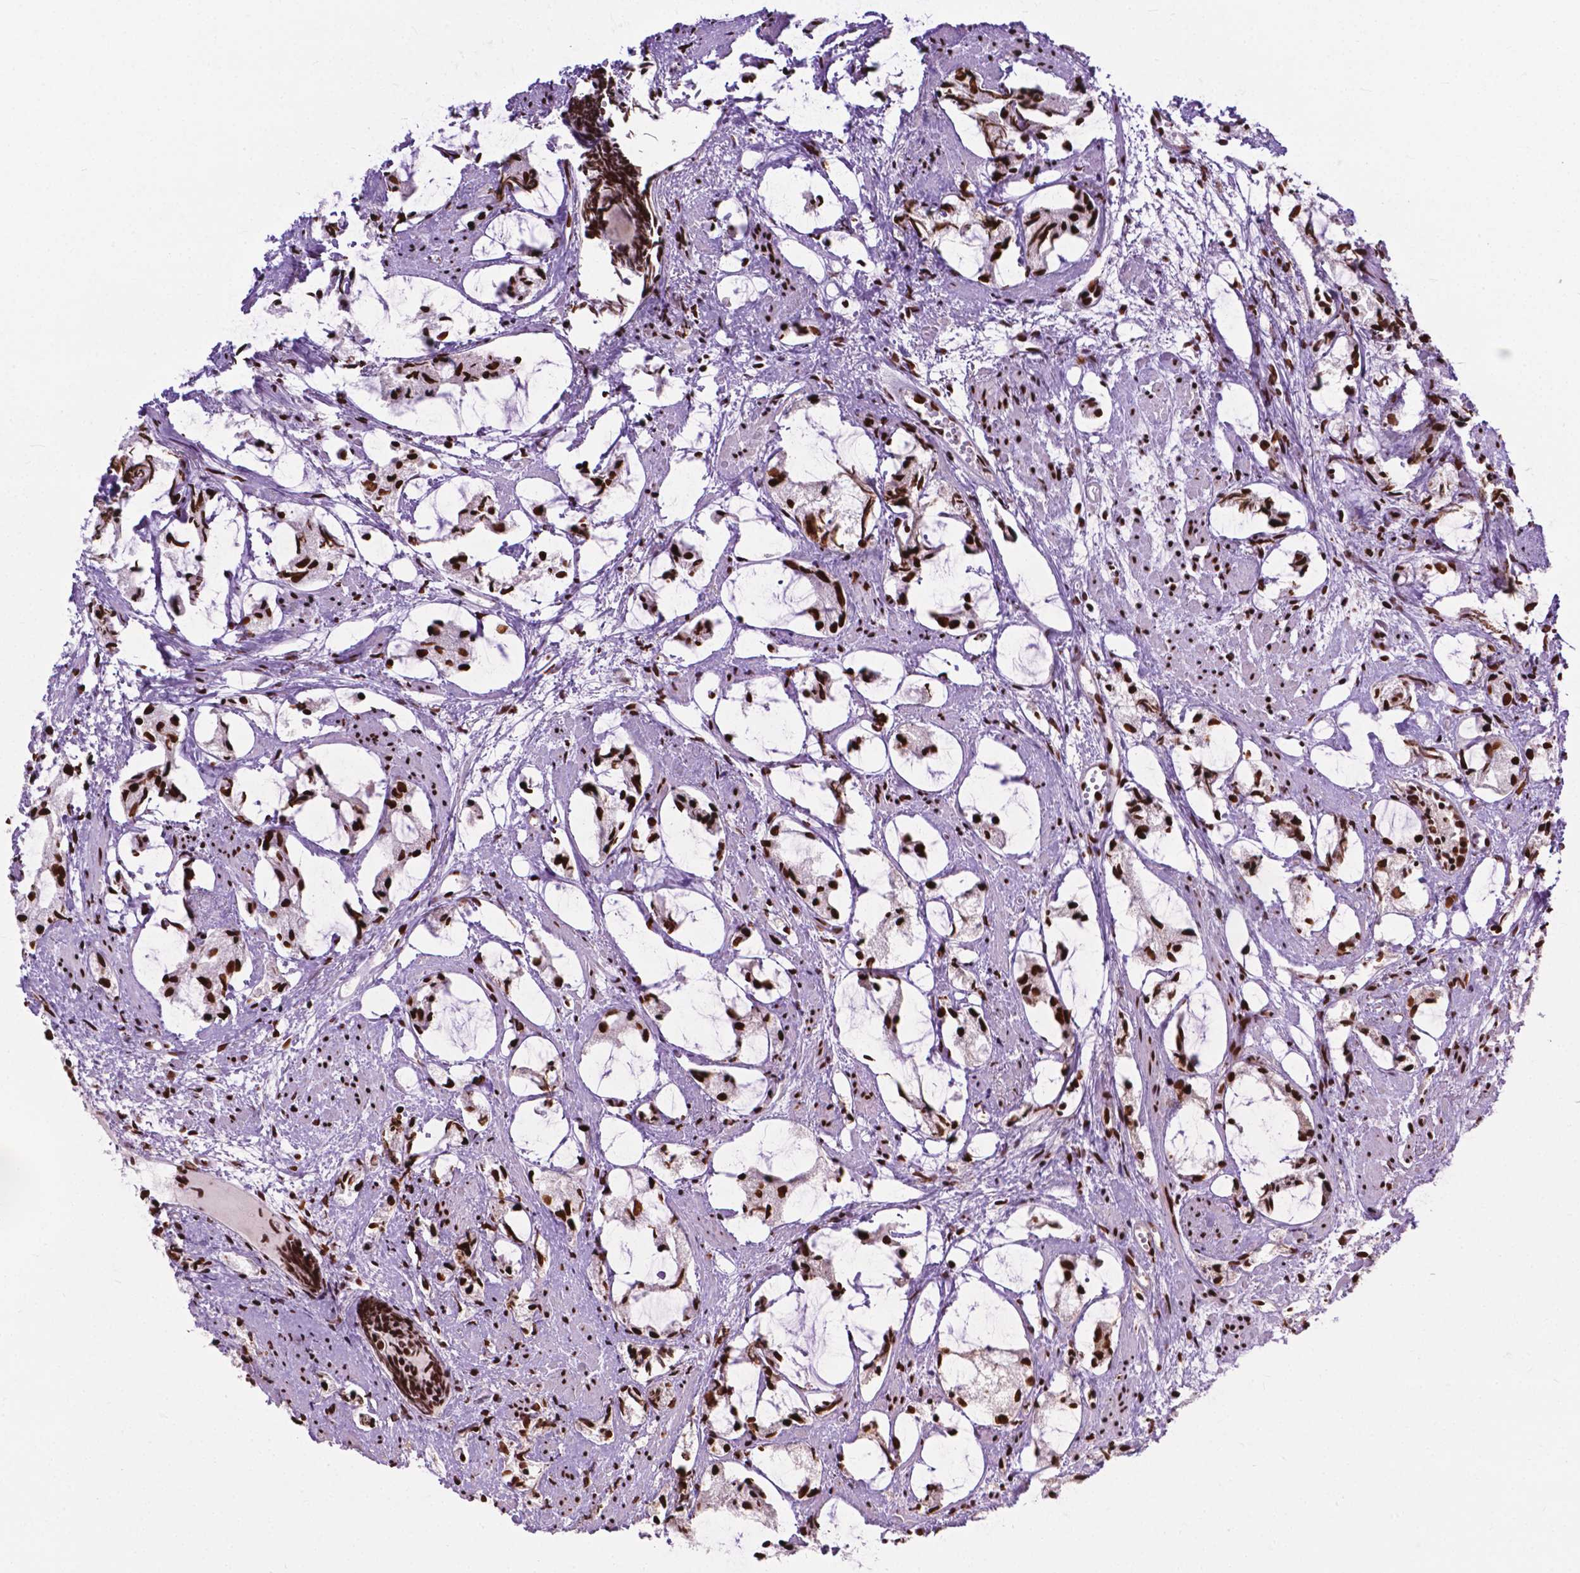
{"staining": {"intensity": "strong", "quantity": ">75%", "location": "nuclear"}, "tissue": "prostate cancer", "cell_type": "Tumor cells", "image_type": "cancer", "snomed": [{"axis": "morphology", "description": "Adenocarcinoma, High grade"}, {"axis": "topography", "description": "Prostate"}], "caption": "Strong nuclear protein positivity is present in approximately >75% of tumor cells in prostate cancer (high-grade adenocarcinoma). (DAB (3,3'-diaminobenzidine) IHC, brown staining for protein, blue staining for nuclei).", "gene": "SMIM5", "patient": {"sex": "male", "age": 85}}